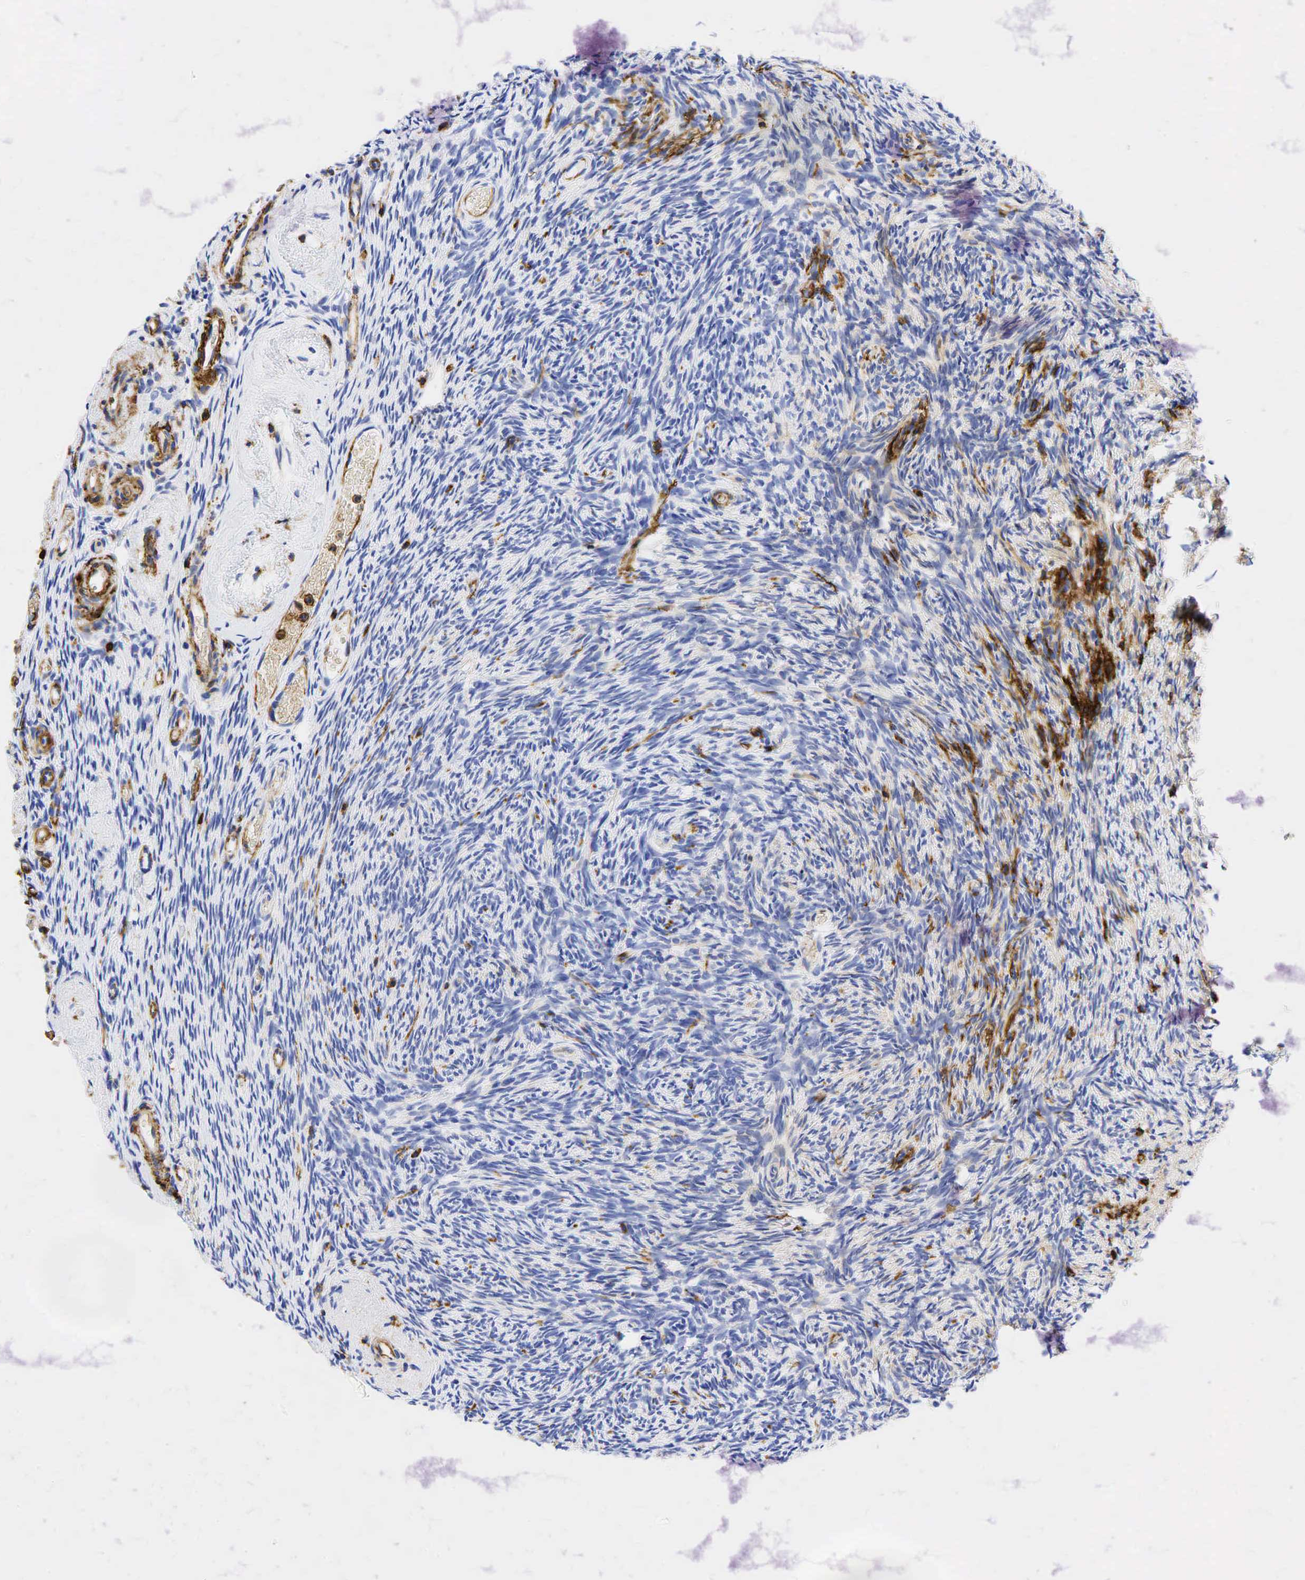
{"staining": {"intensity": "negative", "quantity": "none", "location": "none"}, "tissue": "ovary", "cell_type": "Ovarian stroma cells", "image_type": "normal", "snomed": [{"axis": "morphology", "description": "Normal tissue, NOS"}, {"axis": "topography", "description": "Ovary"}], "caption": "DAB immunohistochemical staining of normal human ovary demonstrates no significant positivity in ovarian stroma cells.", "gene": "CD44", "patient": {"sex": "female", "age": 78}}